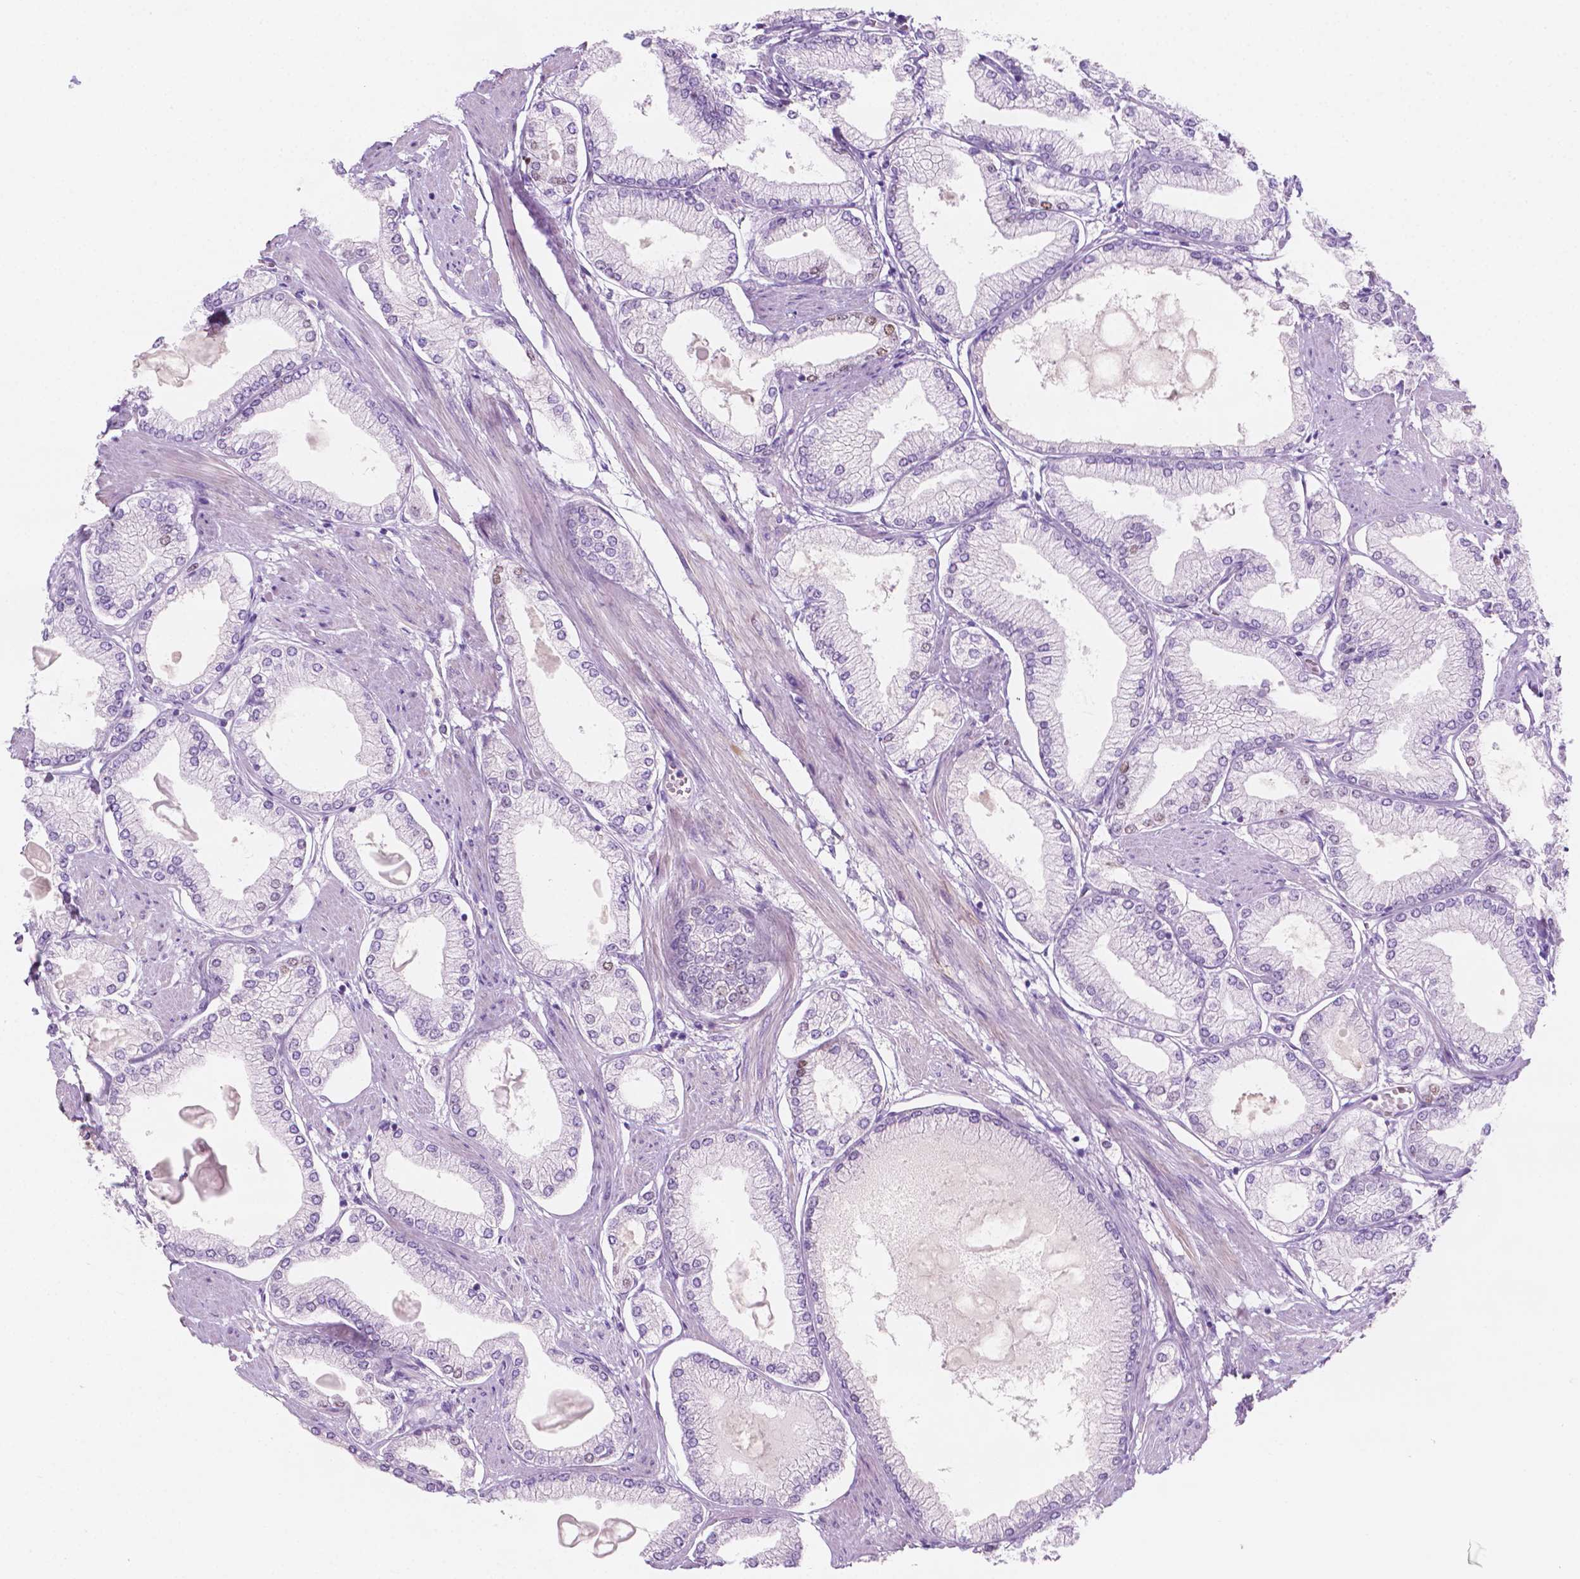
{"staining": {"intensity": "negative", "quantity": "none", "location": "none"}, "tissue": "prostate cancer", "cell_type": "Tumor cells", "image_type": "cancer", "snomed": [{"axis": "morphology", "description": "Adenocarcinoma, High grade"}, {"axis": "topography", "description": "Prostate"}], "caption": "Prostate high-grade adenocarcinoma stained for a protein using IHC exhibits no staining tumor cells.", "gene": "EPPK1", "patient": {"sex": "male", "age": 68}}